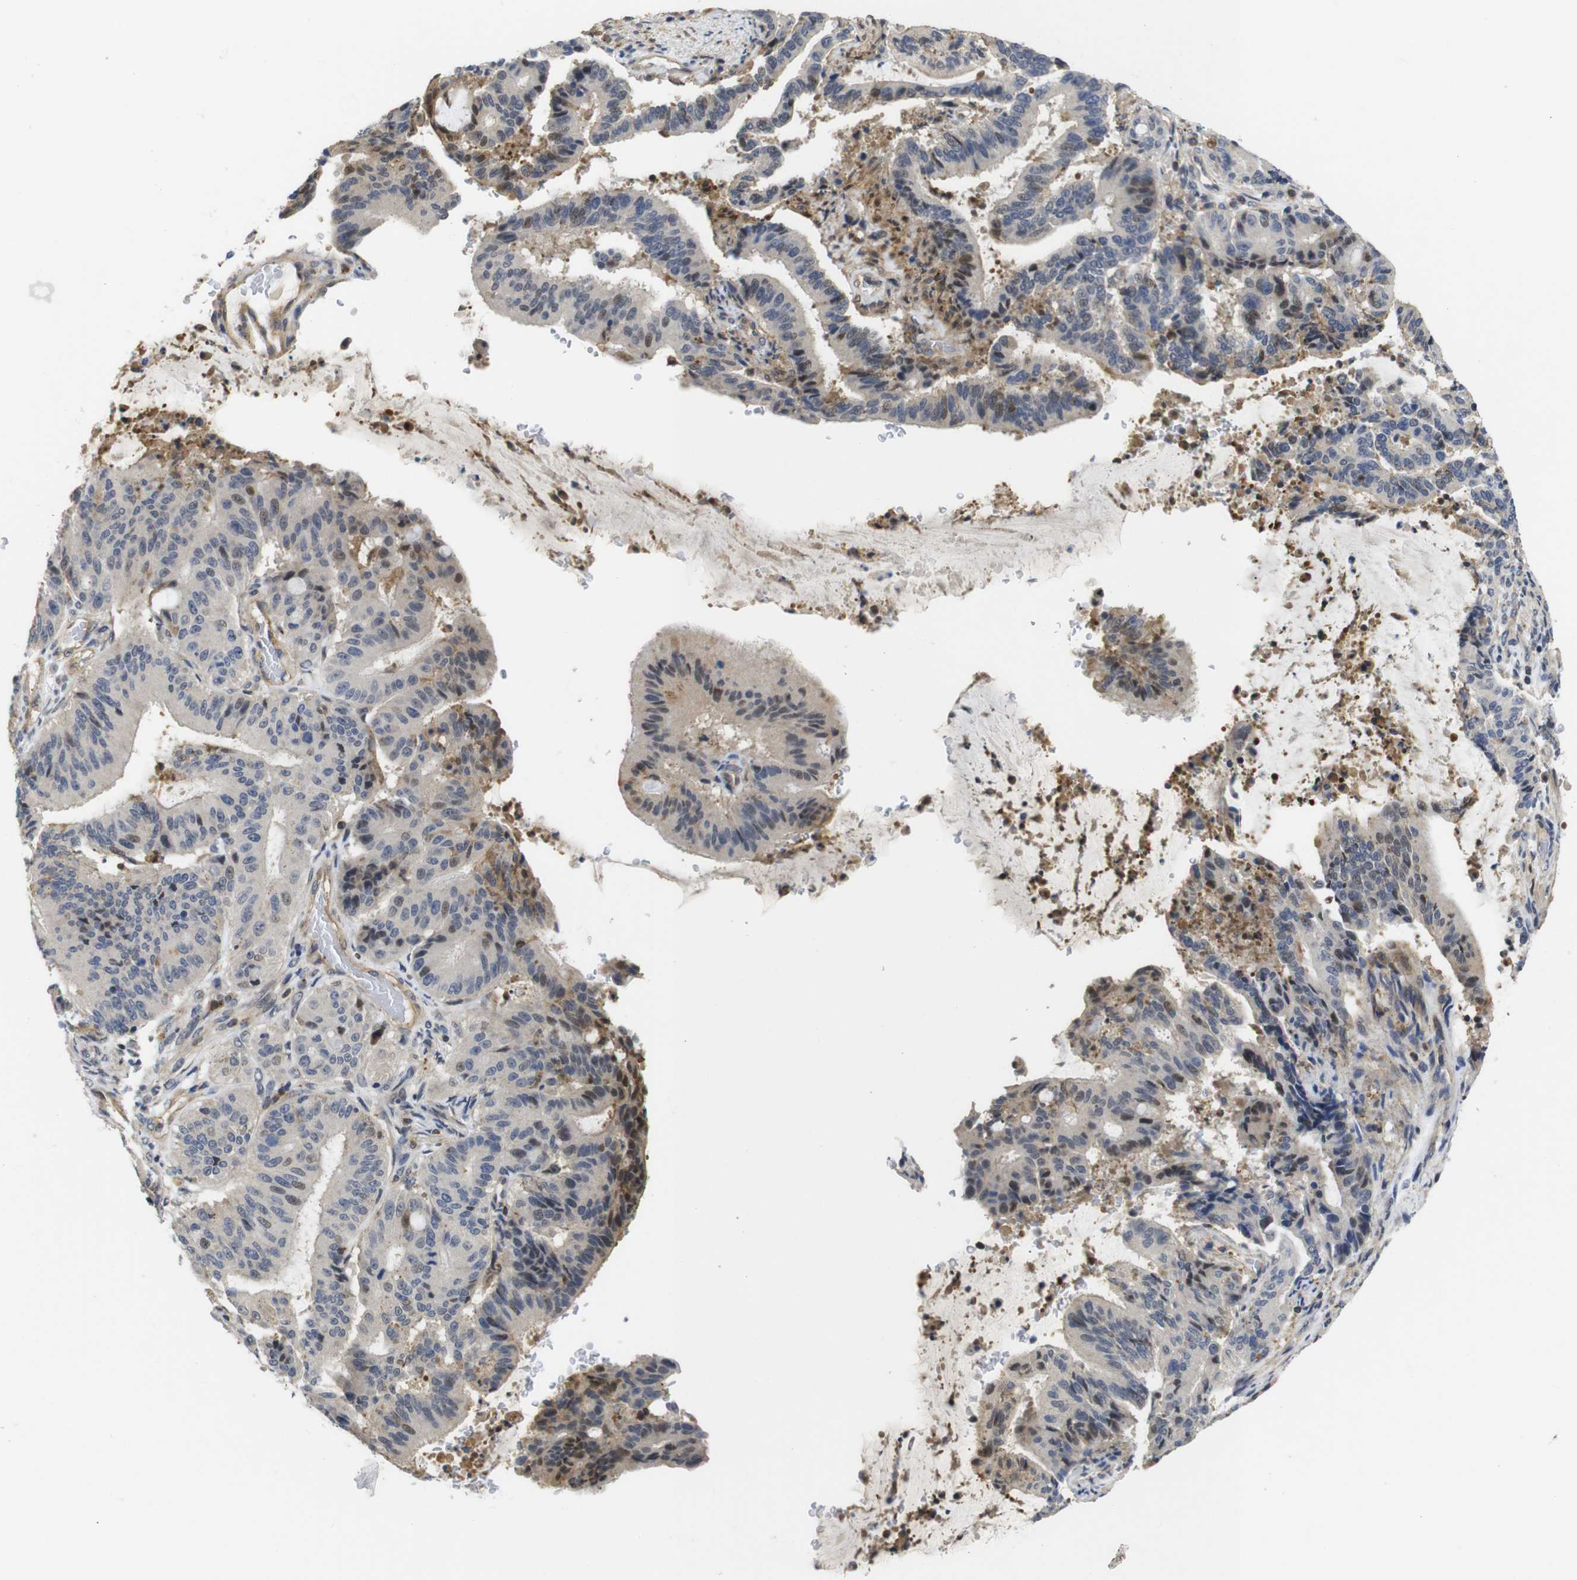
{"staining": {"intensity": "moderate", "quantity": "<25%", "location": "nuclear"}, "tissue": "liver cancer", "cell_type": "Tumor cells", "image_type": "cancer", "snomed": [{"axis": "morphology", "description": "Cholangiocarcinoma"}, {"axis": "topography", "description": "Liver"}], "caption": "This photomicrograph demonstrates immunohistochemistry (IHC) staining of cholangiocarcinoma (liver), with low moderate nuclear positivity in about <25% of tumor cells.", "gene": "FNTA", "patient": {"sex": "female", "age": 73}}